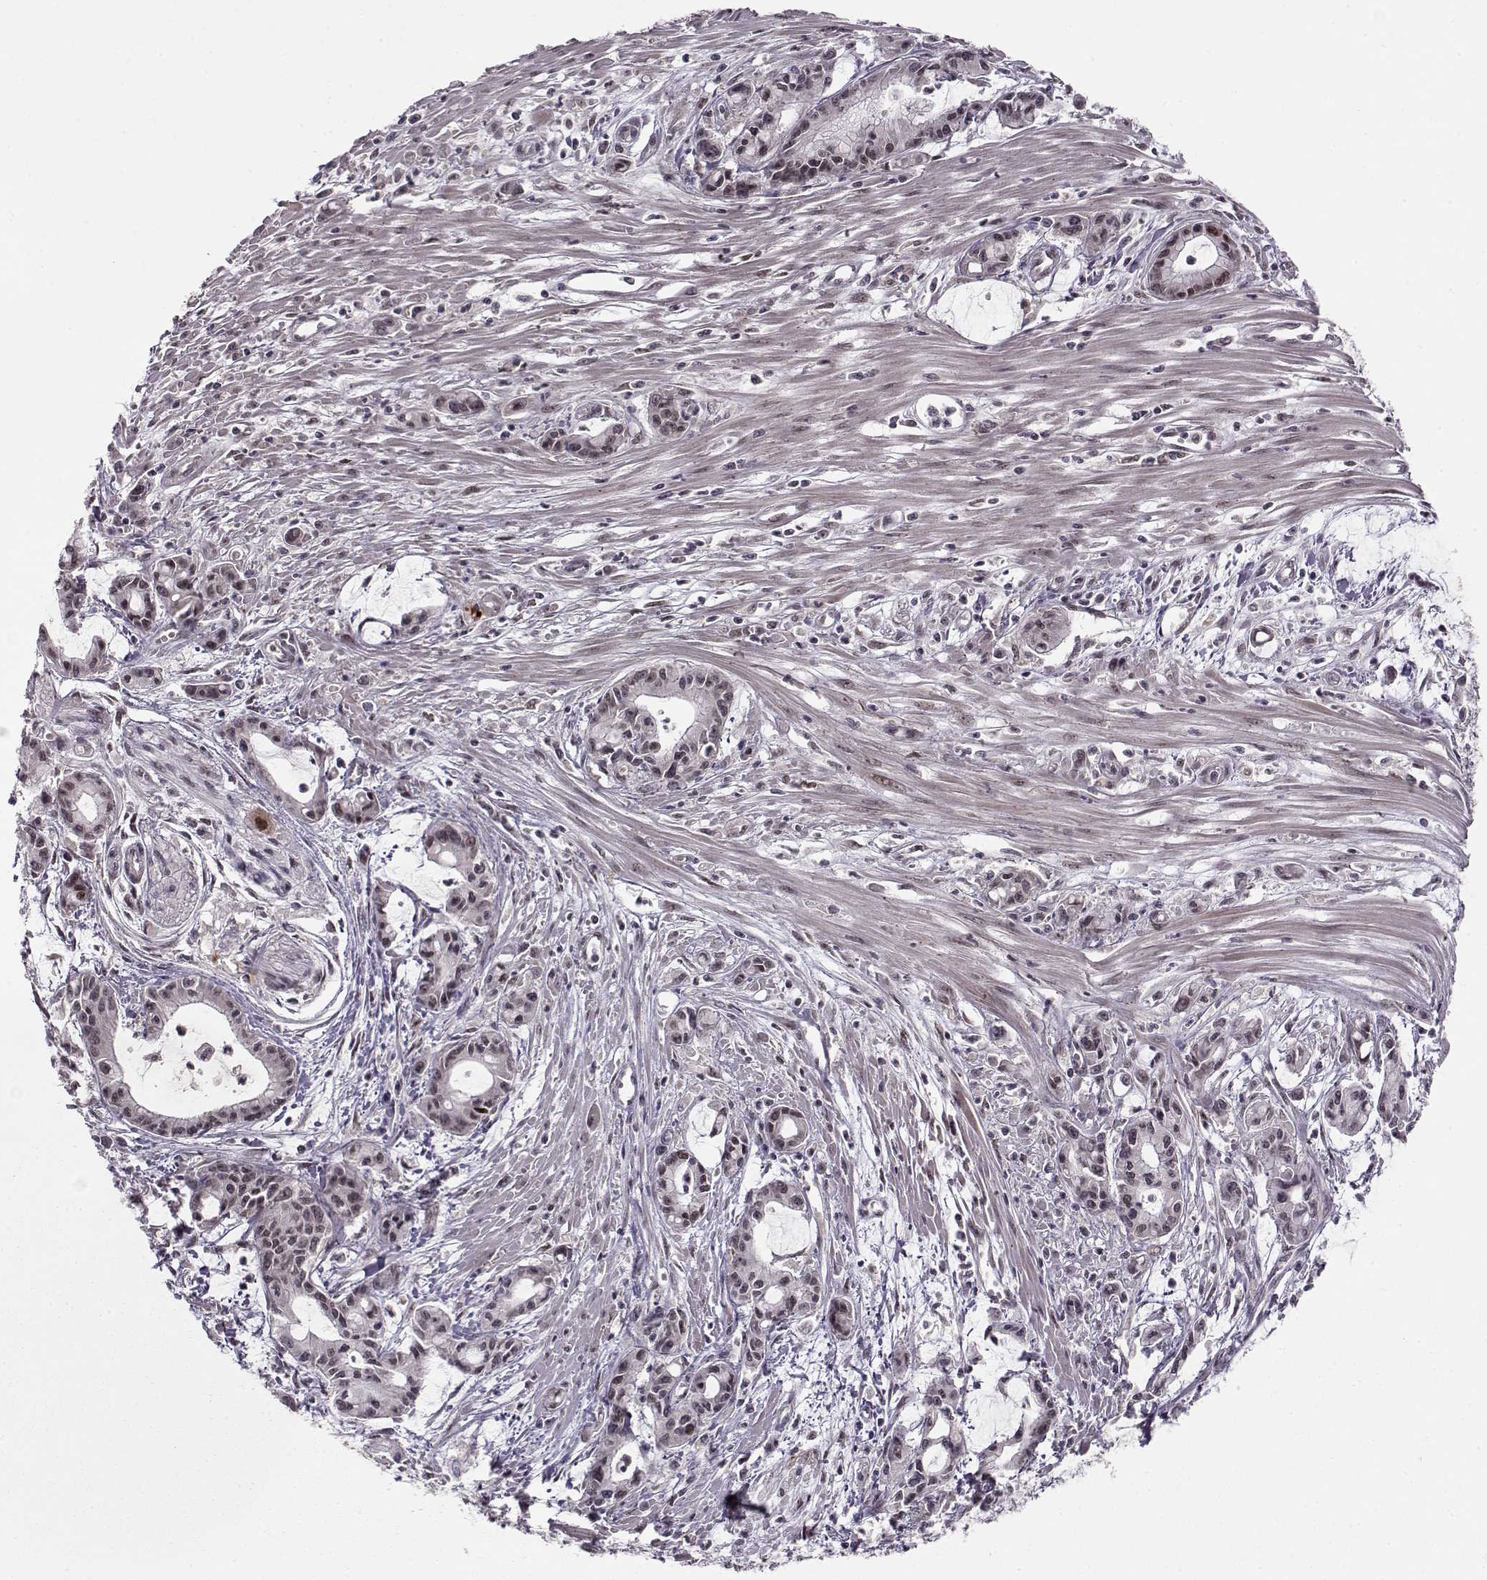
{"staining": {"intensity": "weak", "quantity": "<25%", "location": "nuclear"}, "tissue": "pancreatic cancer", "cell_type": "Tumor cells", "image_type": "cancer", "snomed": [{"axis": "morphology", "description": "Adenocarcinoma, NOS"}, {"axis": "topography", "description": "Pancreas"}], "caption": "Protein analysis of adenocarcinoma (pancreatic) reveals no significant staining in tumor cells.", "gene": "RAI1", "patient": {"sex": "male", "age": 48}}